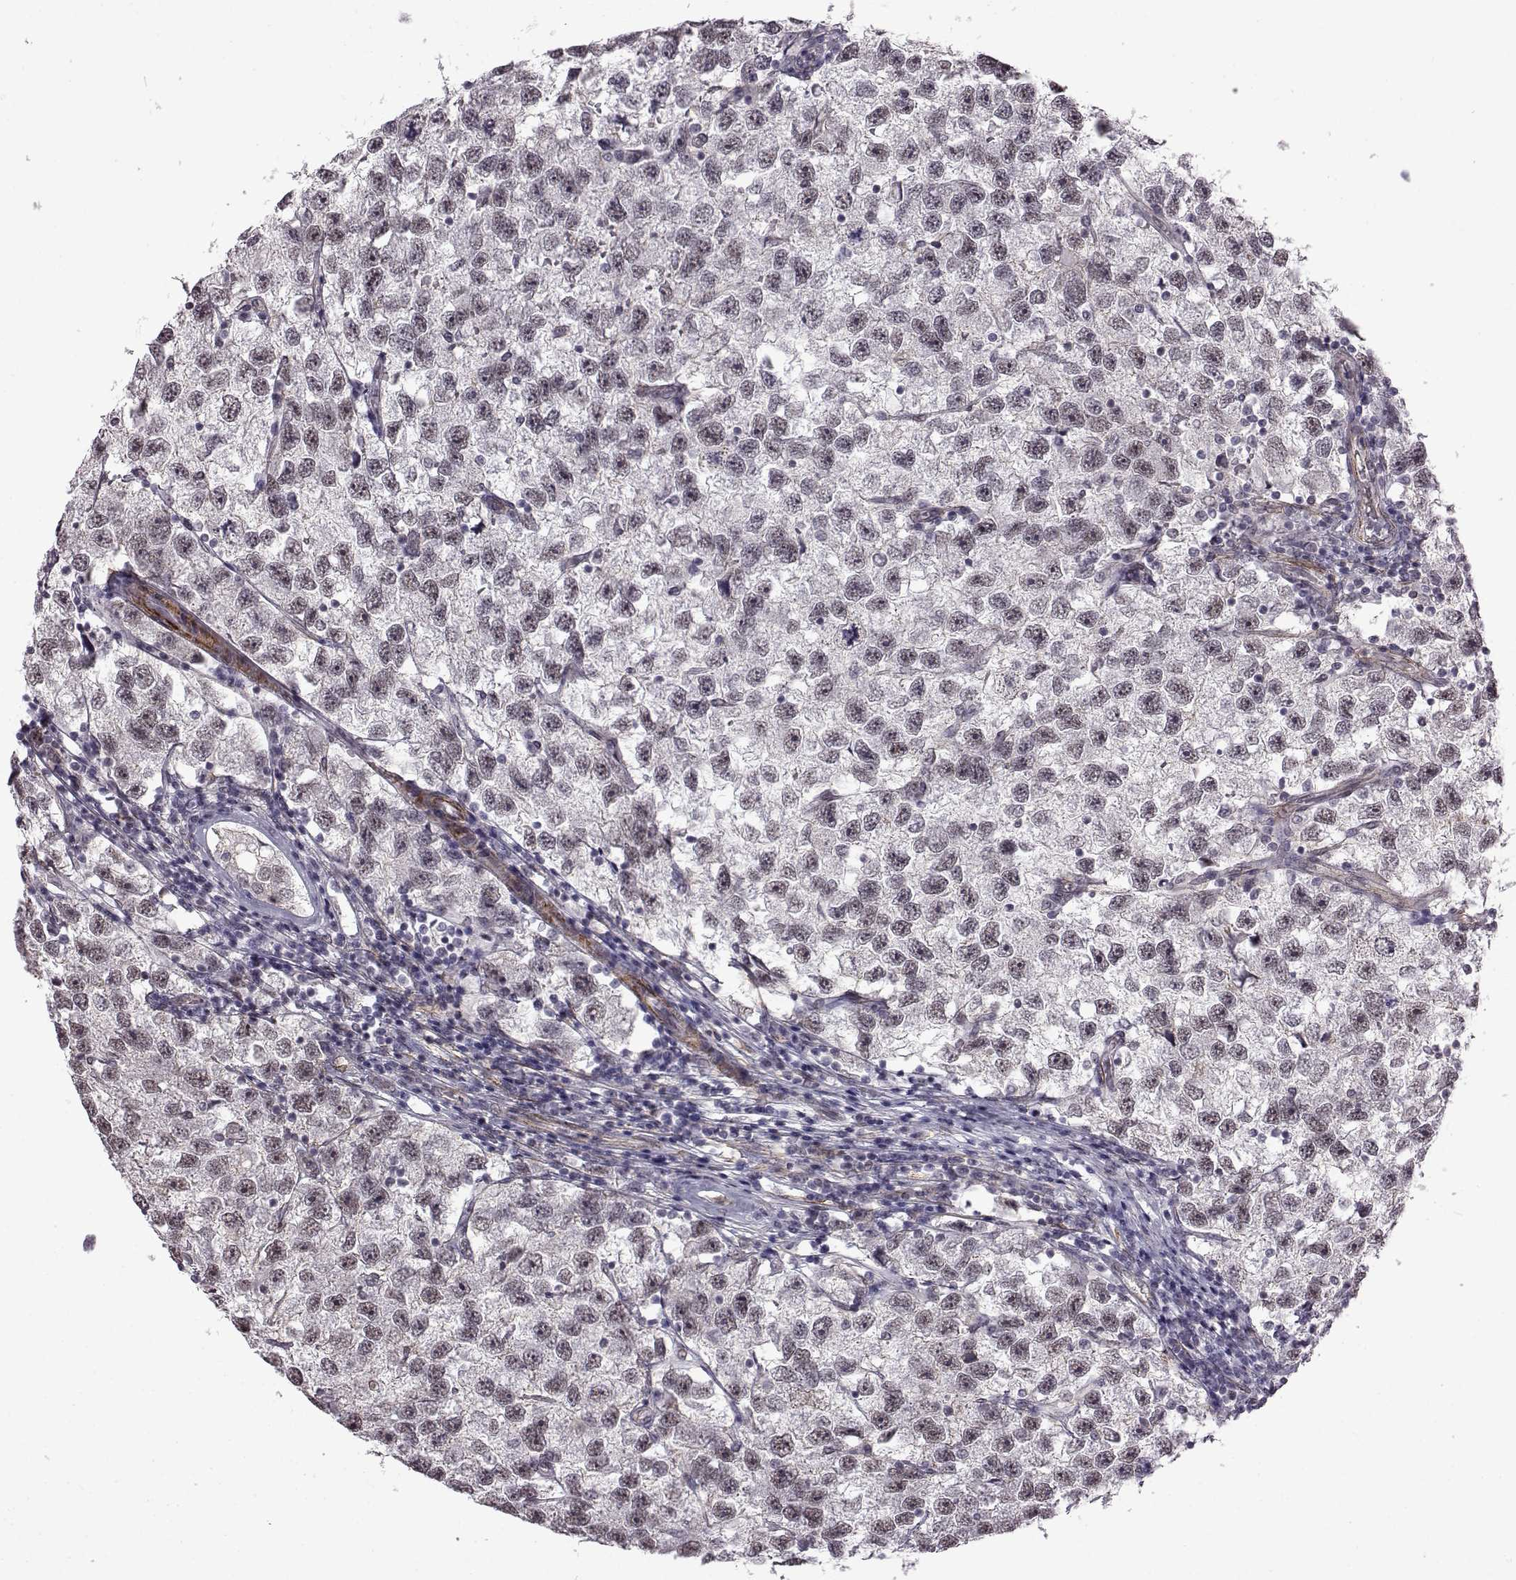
{"staining": {"intensity": "weak", "quantity": "<25%", "location": "nuclear"}, "tissue": "testis cancer", "cell_type": "Tumor cells", "image_type": "cancer", "snomed": [{"axis": "morphology", "description": "Seminoma, NOS"}, {"axis": "topography", "description": "Testis"}], "caption": "This is an immunohistochemistry micrograph of human testis cancer (seminoma). There is no positivity in tumor cells.", "gene": "SYNPO2", "patient": {"sex": "male", "age": 26}}